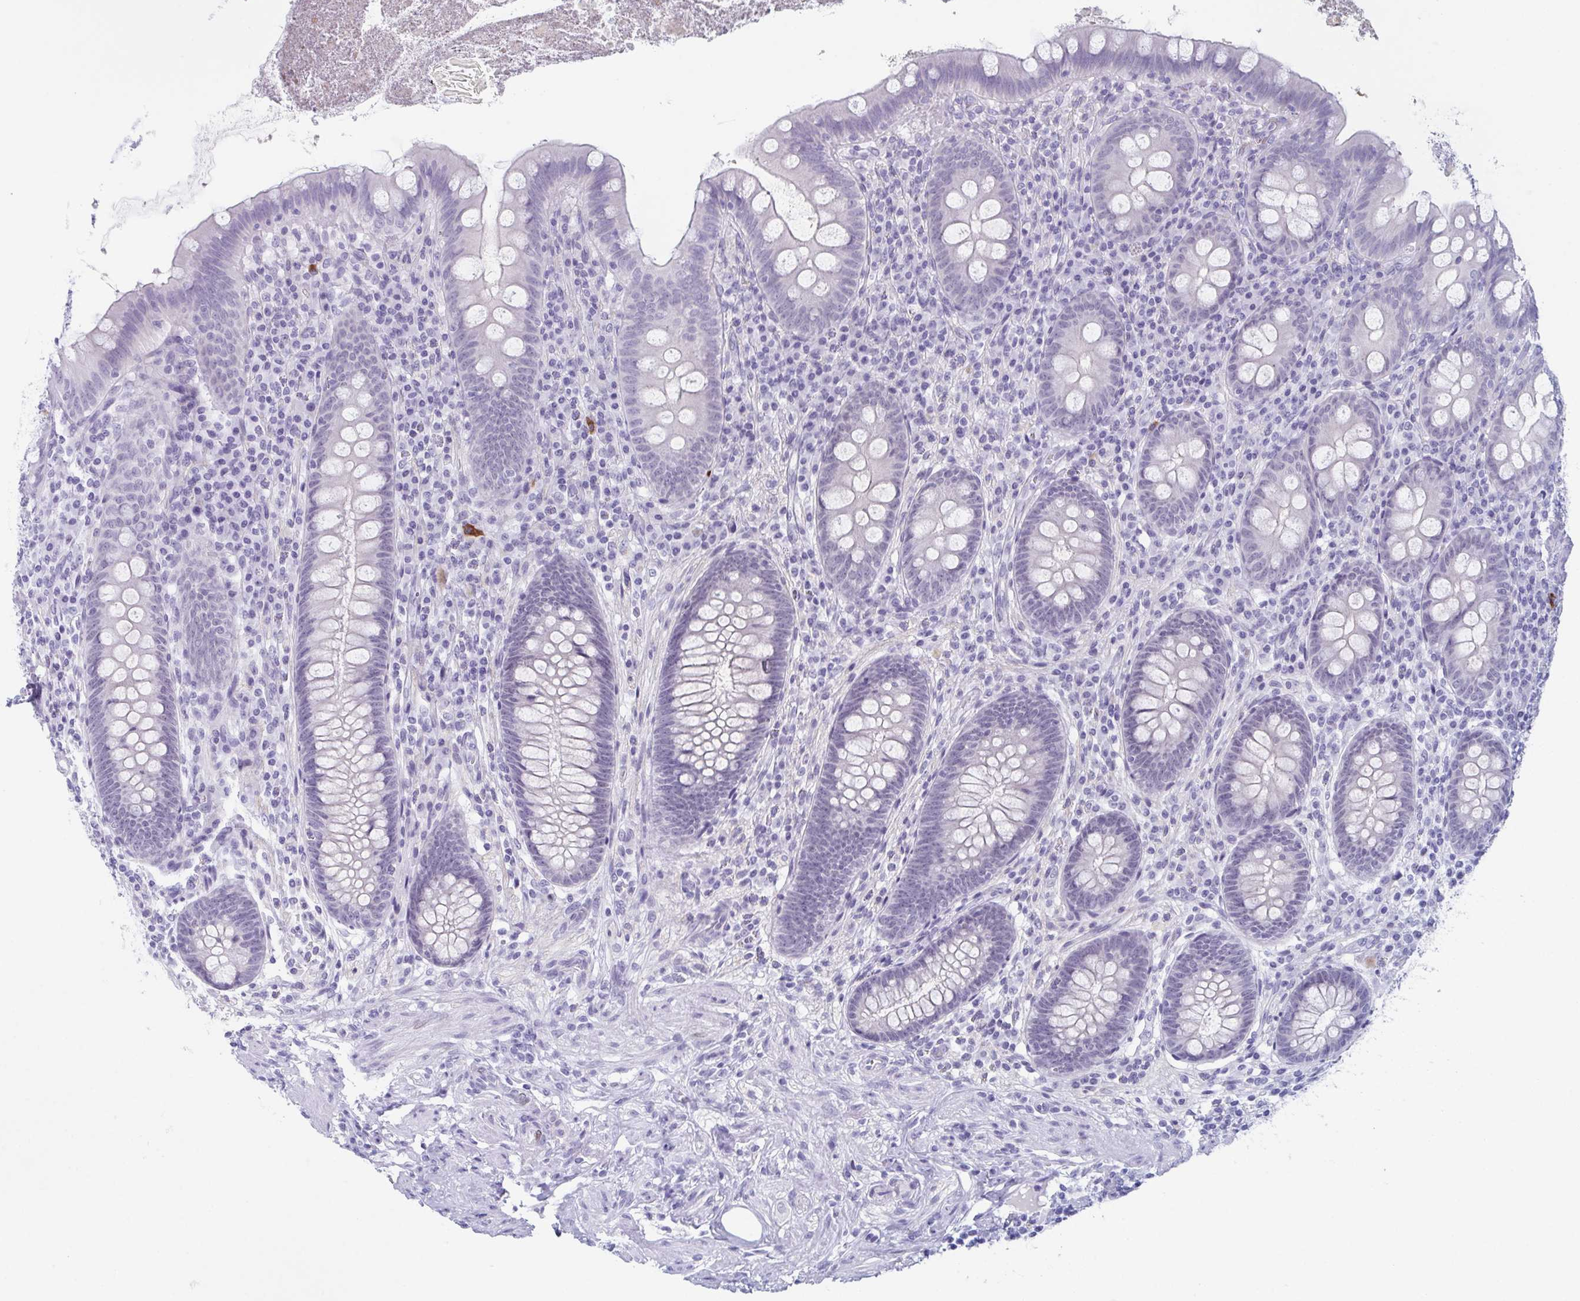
{"staining": {"intensity": "negative", "quantity": "none", "location": "none"}, "tissue": "appendix", "cell_type": "Glandular cells", "image_type": "normal", "snomed": [{"axis": "morphology", "description": "Normal tissue, NOS"}, {"axis": "topography", "description": "Appendix"}], "caption": "Glandular cells are negative for brown protein staining in benign appendix. (Brightfield microscopy of DAB (3,3'-diaminobenzidine) IHC at high magnification).", "gene": "ZFP64", "patient": {"sex": "male", "age": 71}}